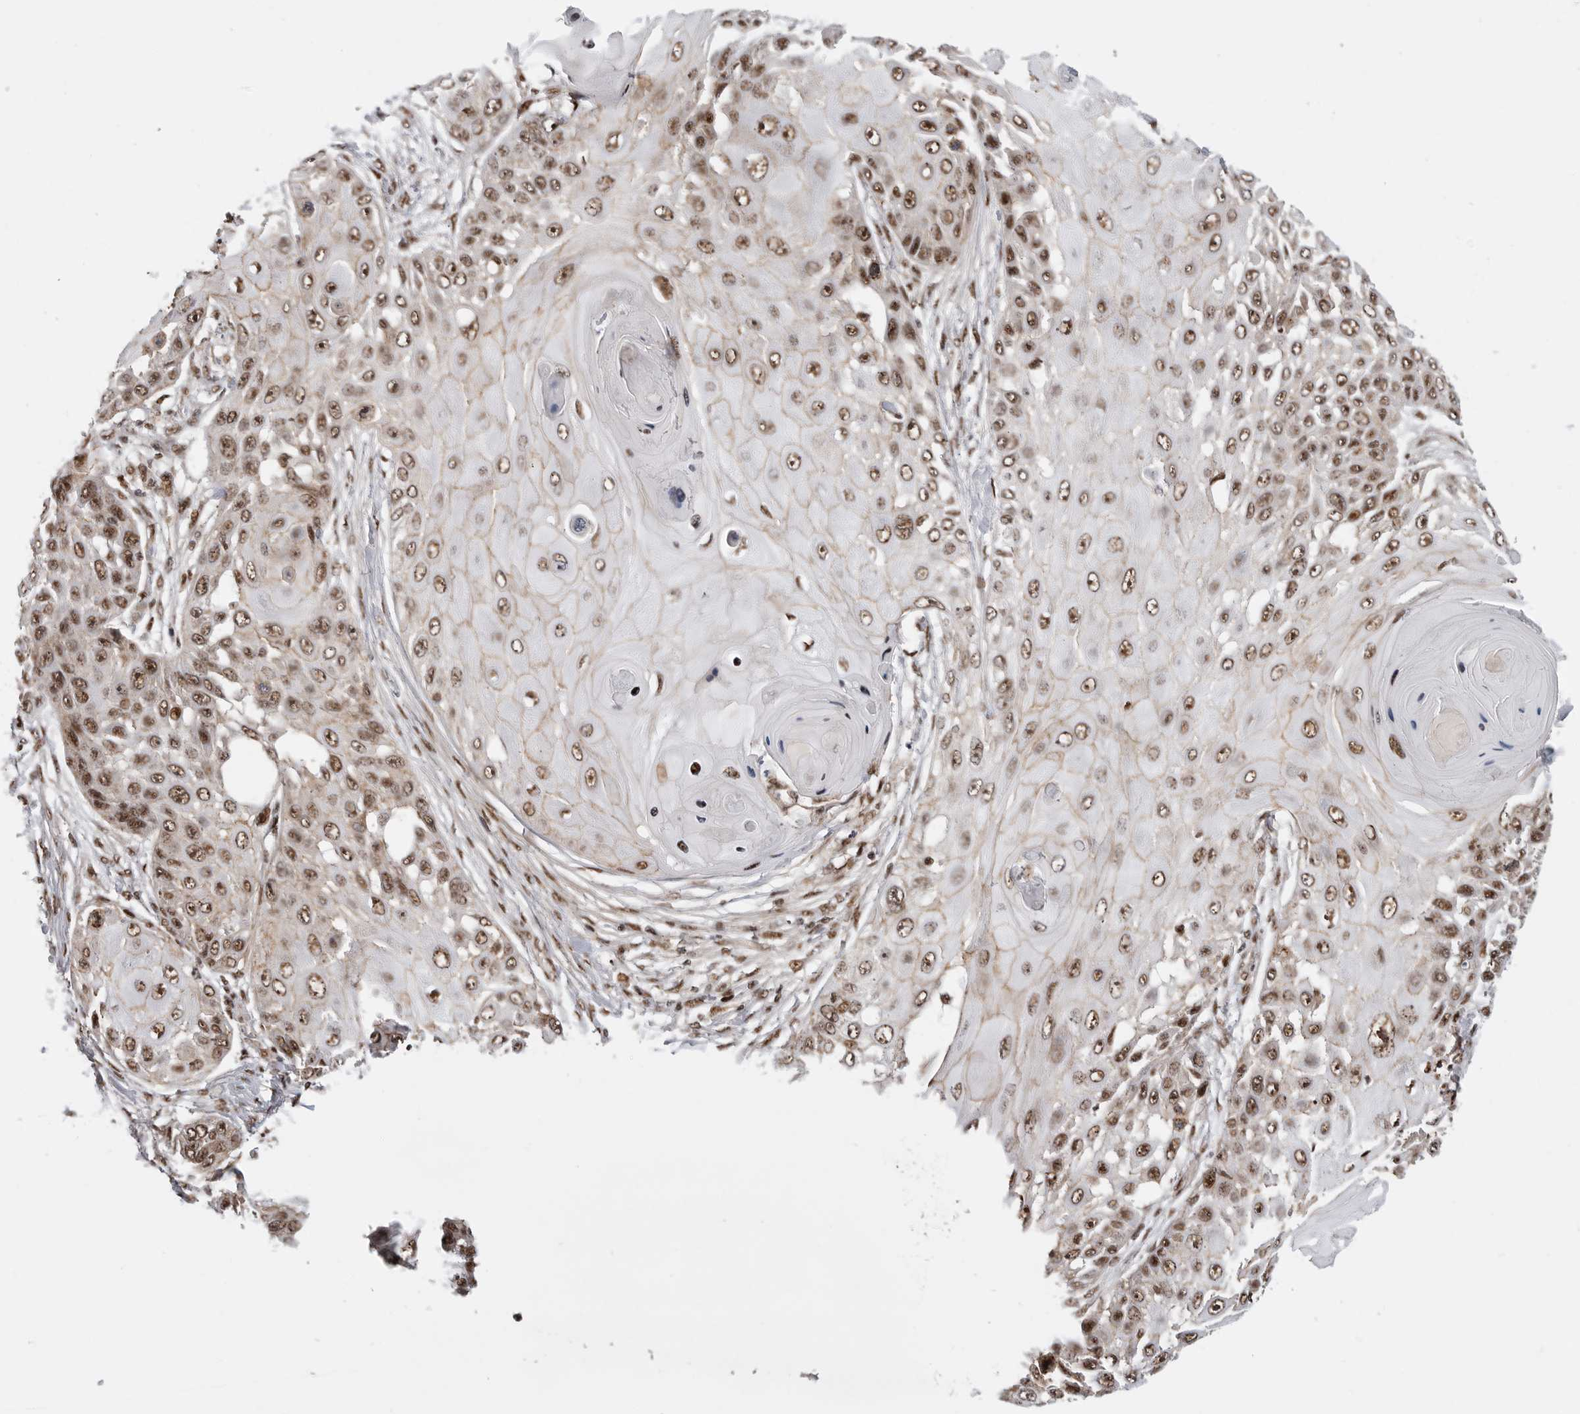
{"staining": {"intensity": "moderate", "quantity": ">75%", "location": "cytoplasmic/membranous,nuclear"}, "tissue": "skin cancer", "cell_type": "Tumor cells", "image_type": "cancer", "snomed": [{"axis": "morphology", "description": "Squamous cell carcinoma, NOS"}, {"axis": "topography", "description": "Skin"}], "caption": "A medium amount of moderate cytoplasmic/membranous and nuclear positivity is appreciated in about >75% of tumor cells in skin cancer (squamous cell carcinoma) tissue.", "gene": "GPATCH2", "patient": {"sex": "female", "age": 44}}